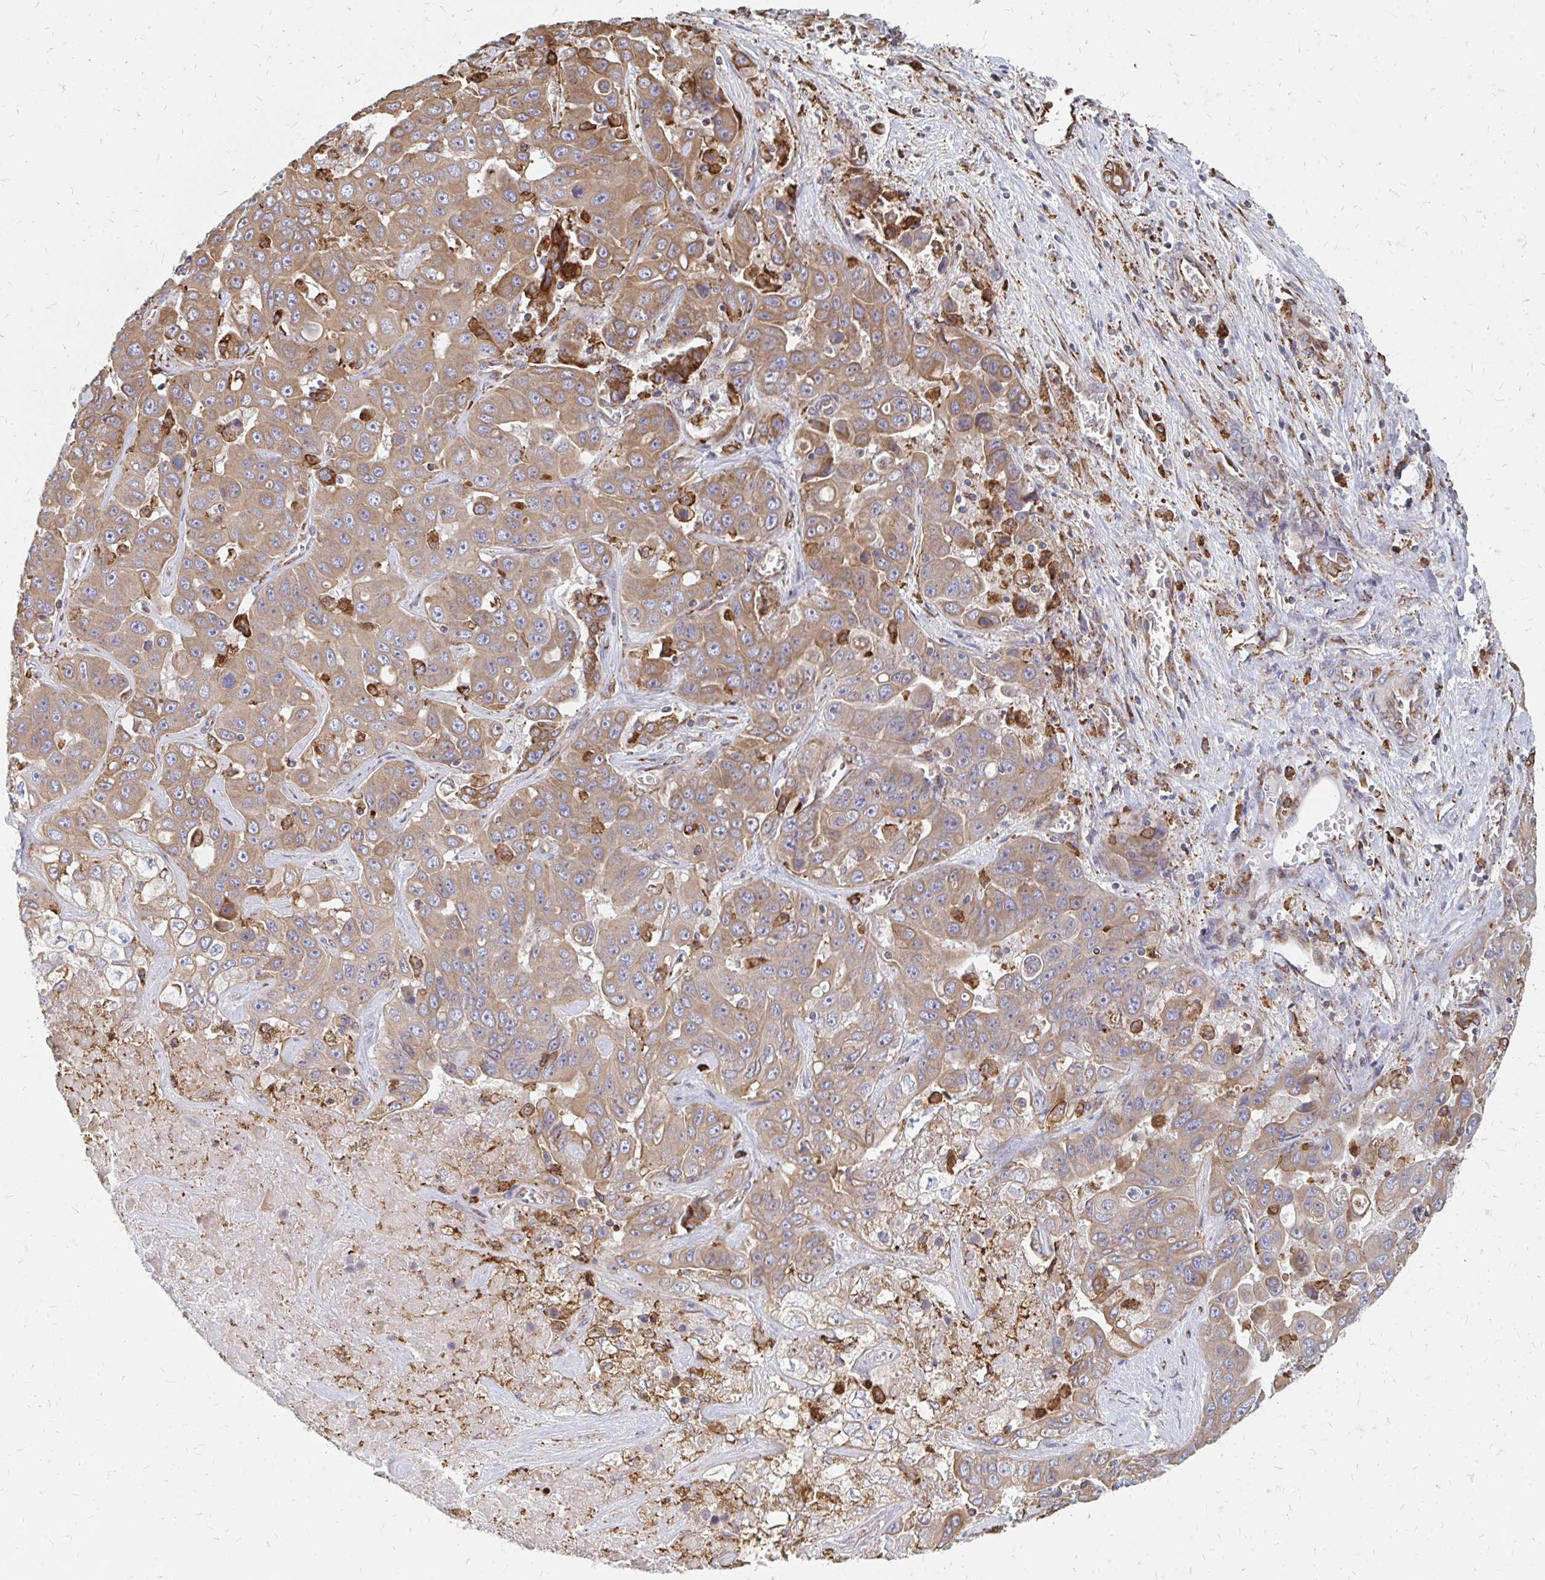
{"staining": {"intensity": "moderate", "quantity": ">75%", "location": "cytoplasmic/membranous"}, "tissue": "liver cancer", "cell_type": "Tumor cells", "image_type": "cancer", "snomed": [{"axis": "morphology", "description": "Cholangiocarcinoma"}, {"axis": "topography", "description": "Liver"}], "caption": "The histopathology image exhibits immunohistochemical staining of cholangiocarcinoma (liver). There is moderate cytoplasmic/membranous staining is present in about >75% of tumor cells.", "gene": "PPP1R13L", "patient": {"sex": "female", "age": 52}}